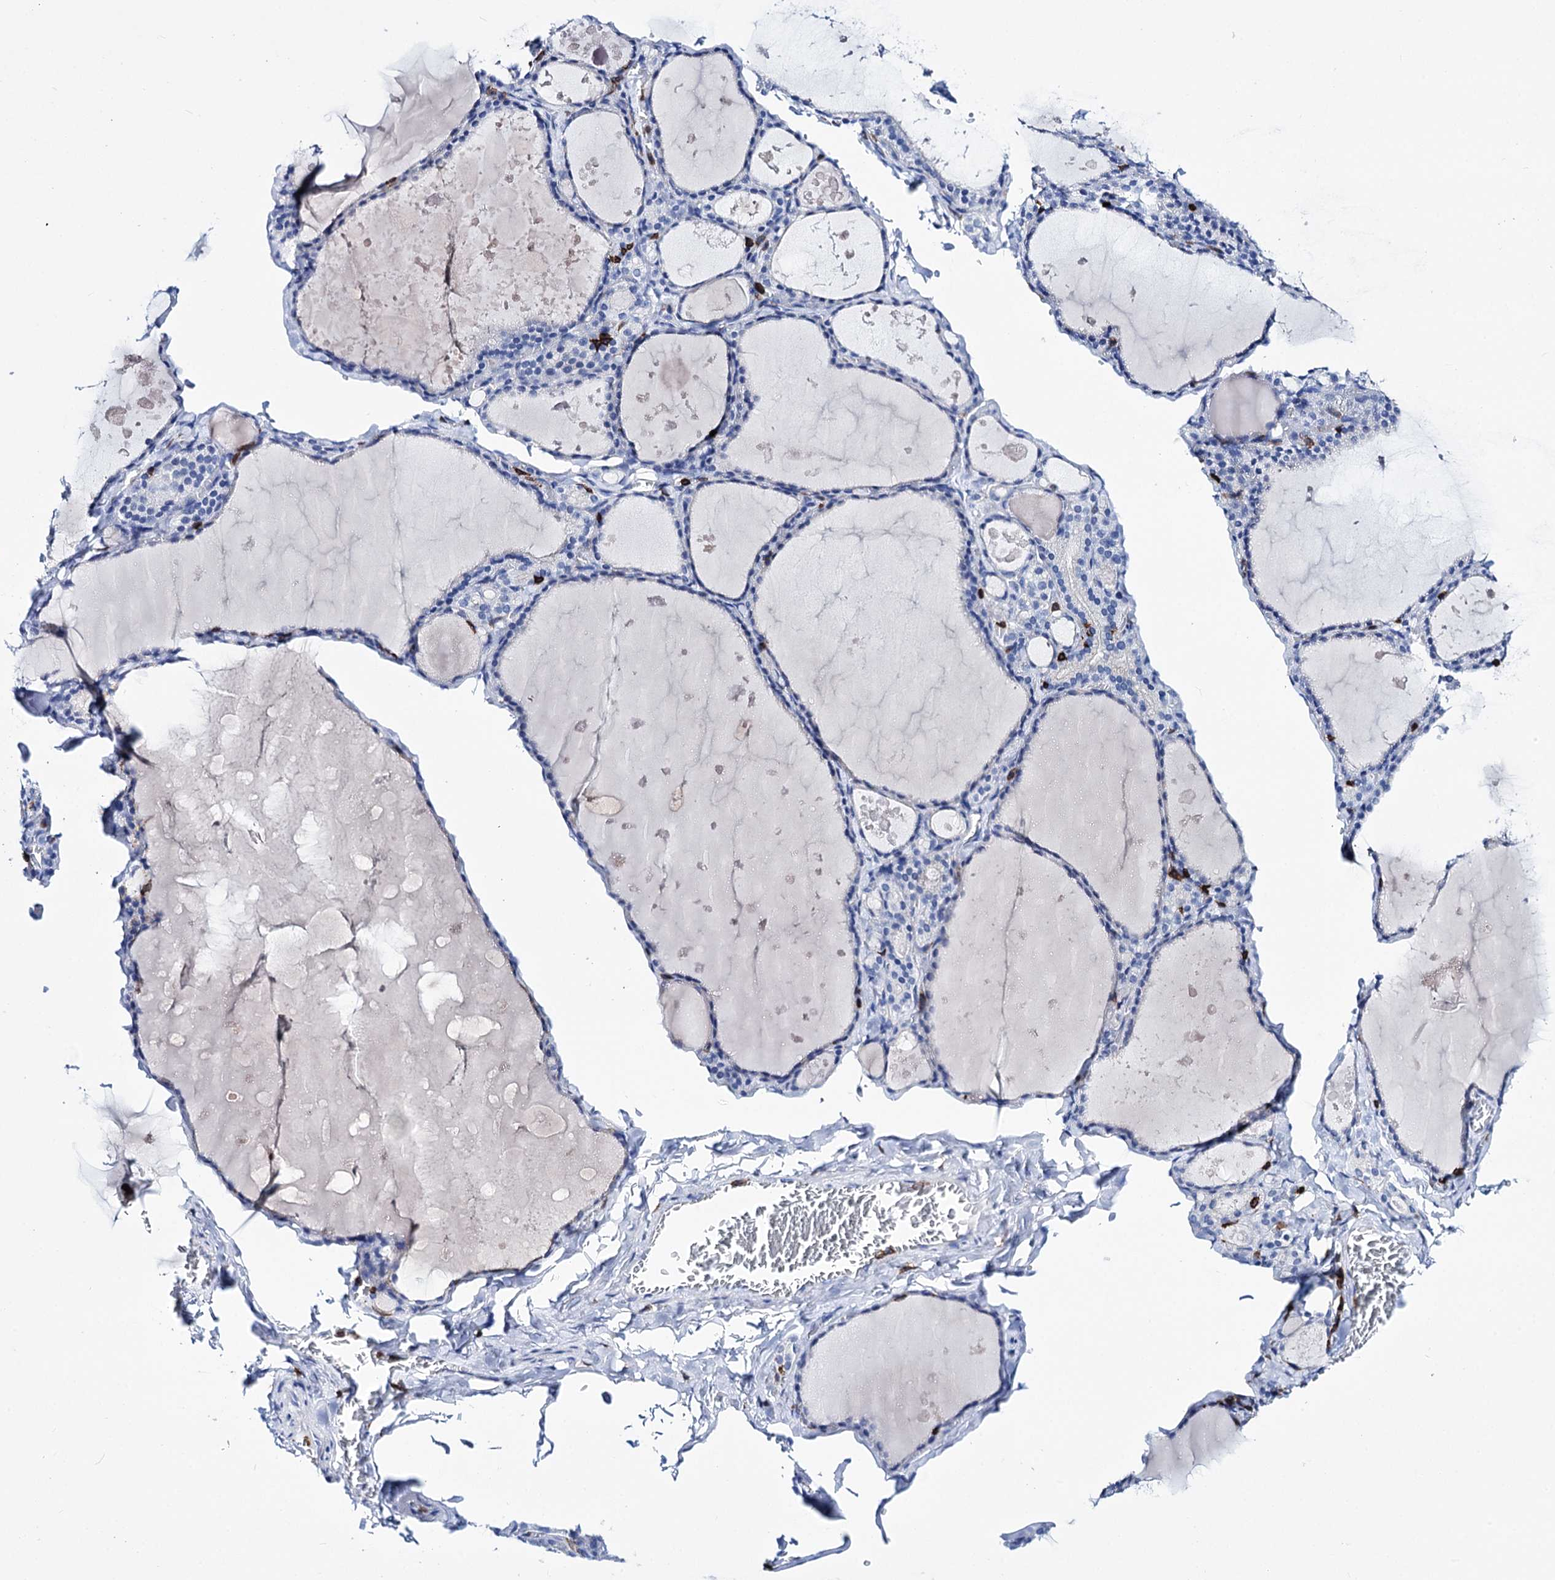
{"staining": {"intensity": "negative", "quantity": "none", "location": "none"}, "tissue": "thyroid gland", "cell_type": "Glandular cells", "image_type": "normal", "snomed": [{"axis": "morphology", "description": "Normal tissue, NOS"}, {"axis": "topography", "description": "Thyroid gland"}], "caption": "The immunohistochemistry photomicrograph has no significant positivity in glandular cells of thyroid gland. (DAB immunohistochemistry with hematoxylin counter stain).", "gene": "DEF6", "patient": {"sex": "male", "age": 56}}